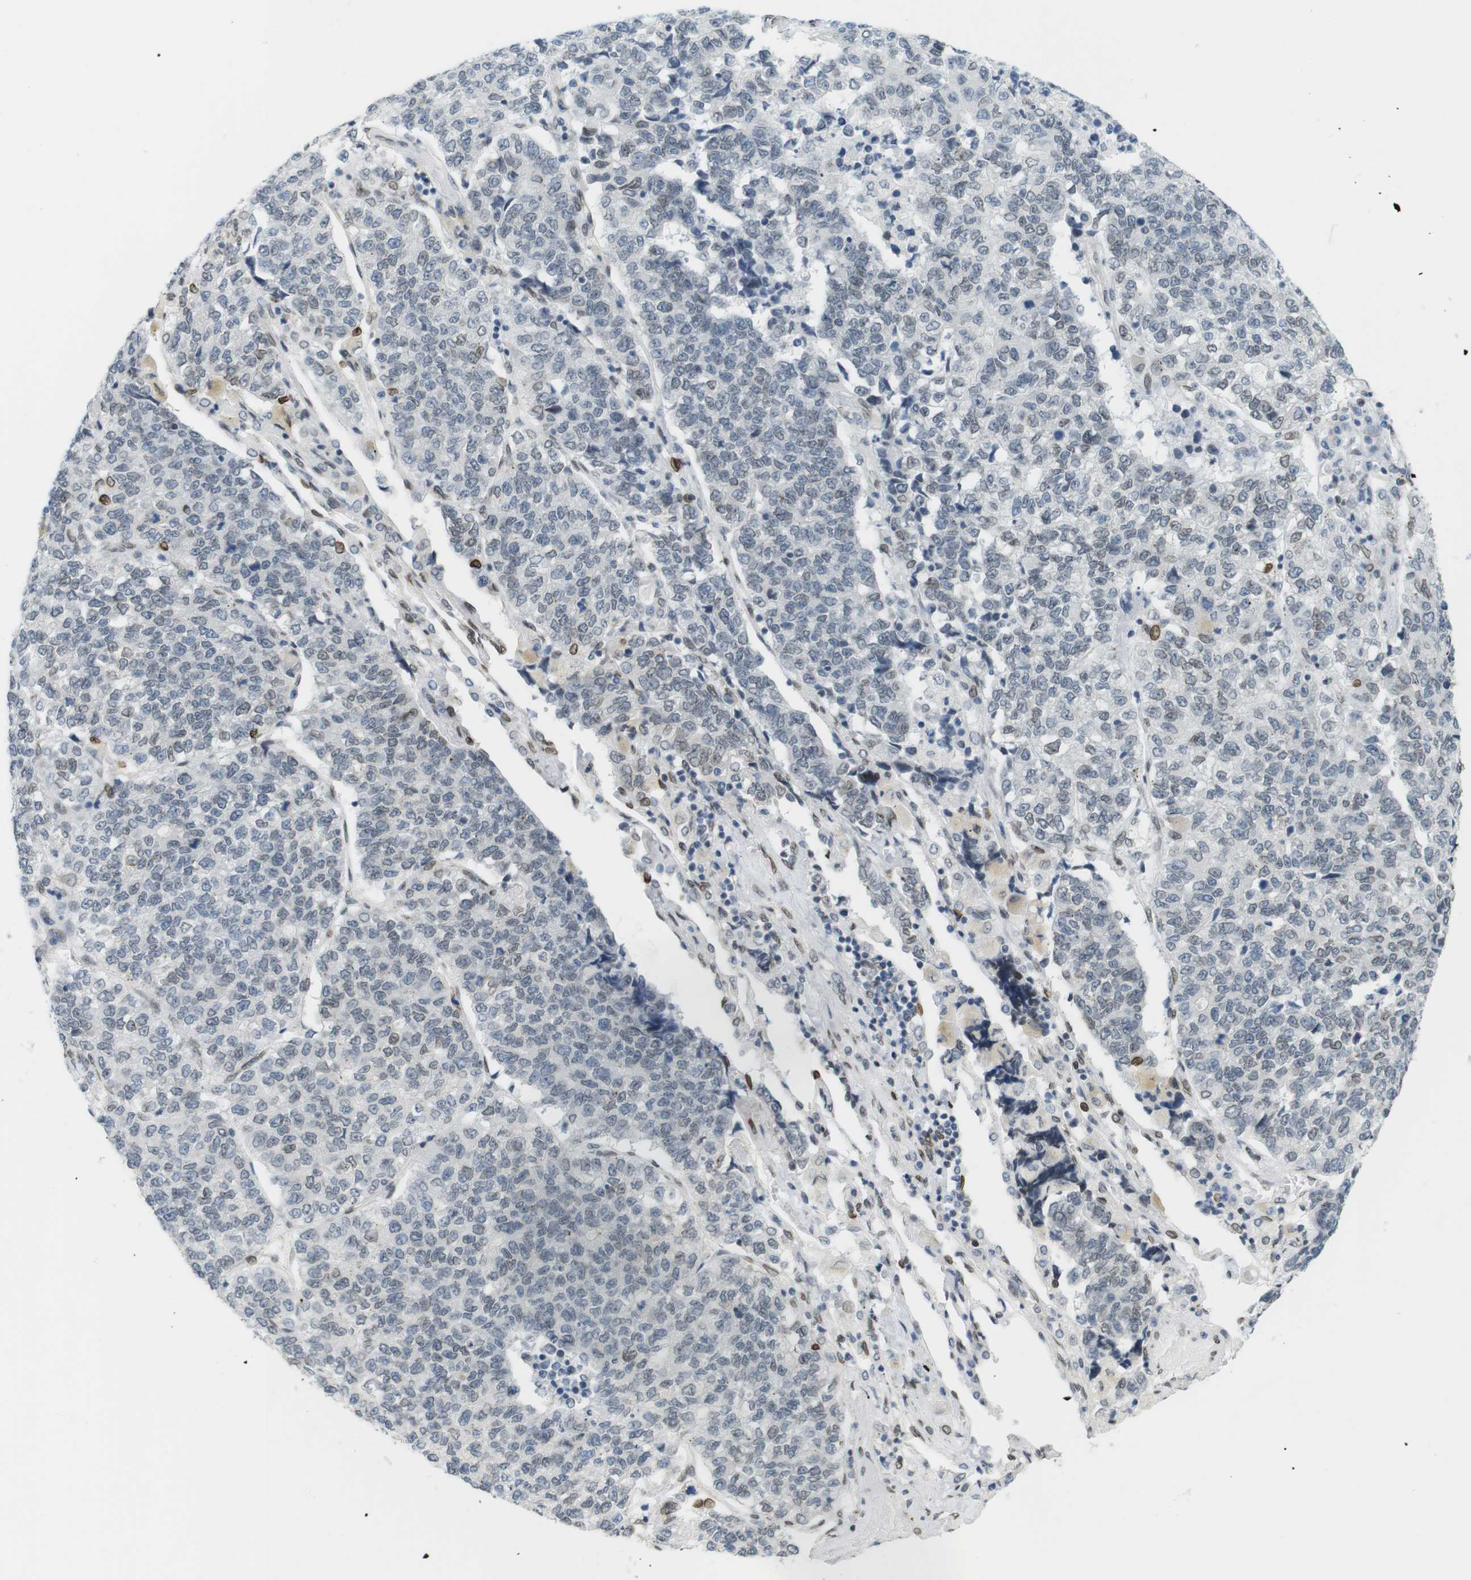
{"staining": {"intensity": "weak", "quantity": "<25%", "location": "cytoplasmic/membranous,nuclear"}, "tissue": "lung cancer", "cell_type": "Tumor cells", "image_type": "cancer", "snomed": [{"axis": "morphology", "description": "Adenocarcinoma, NOS"}, {"axis": "topography", "description": "Lung"}], "caption": "This is a image of immunohistochemistry (IHC) staining of lung cancer, which shows no staining in tumor cells.", "gene": "ARL6IP6", "patient": {"sex": "male", "age": 49}}